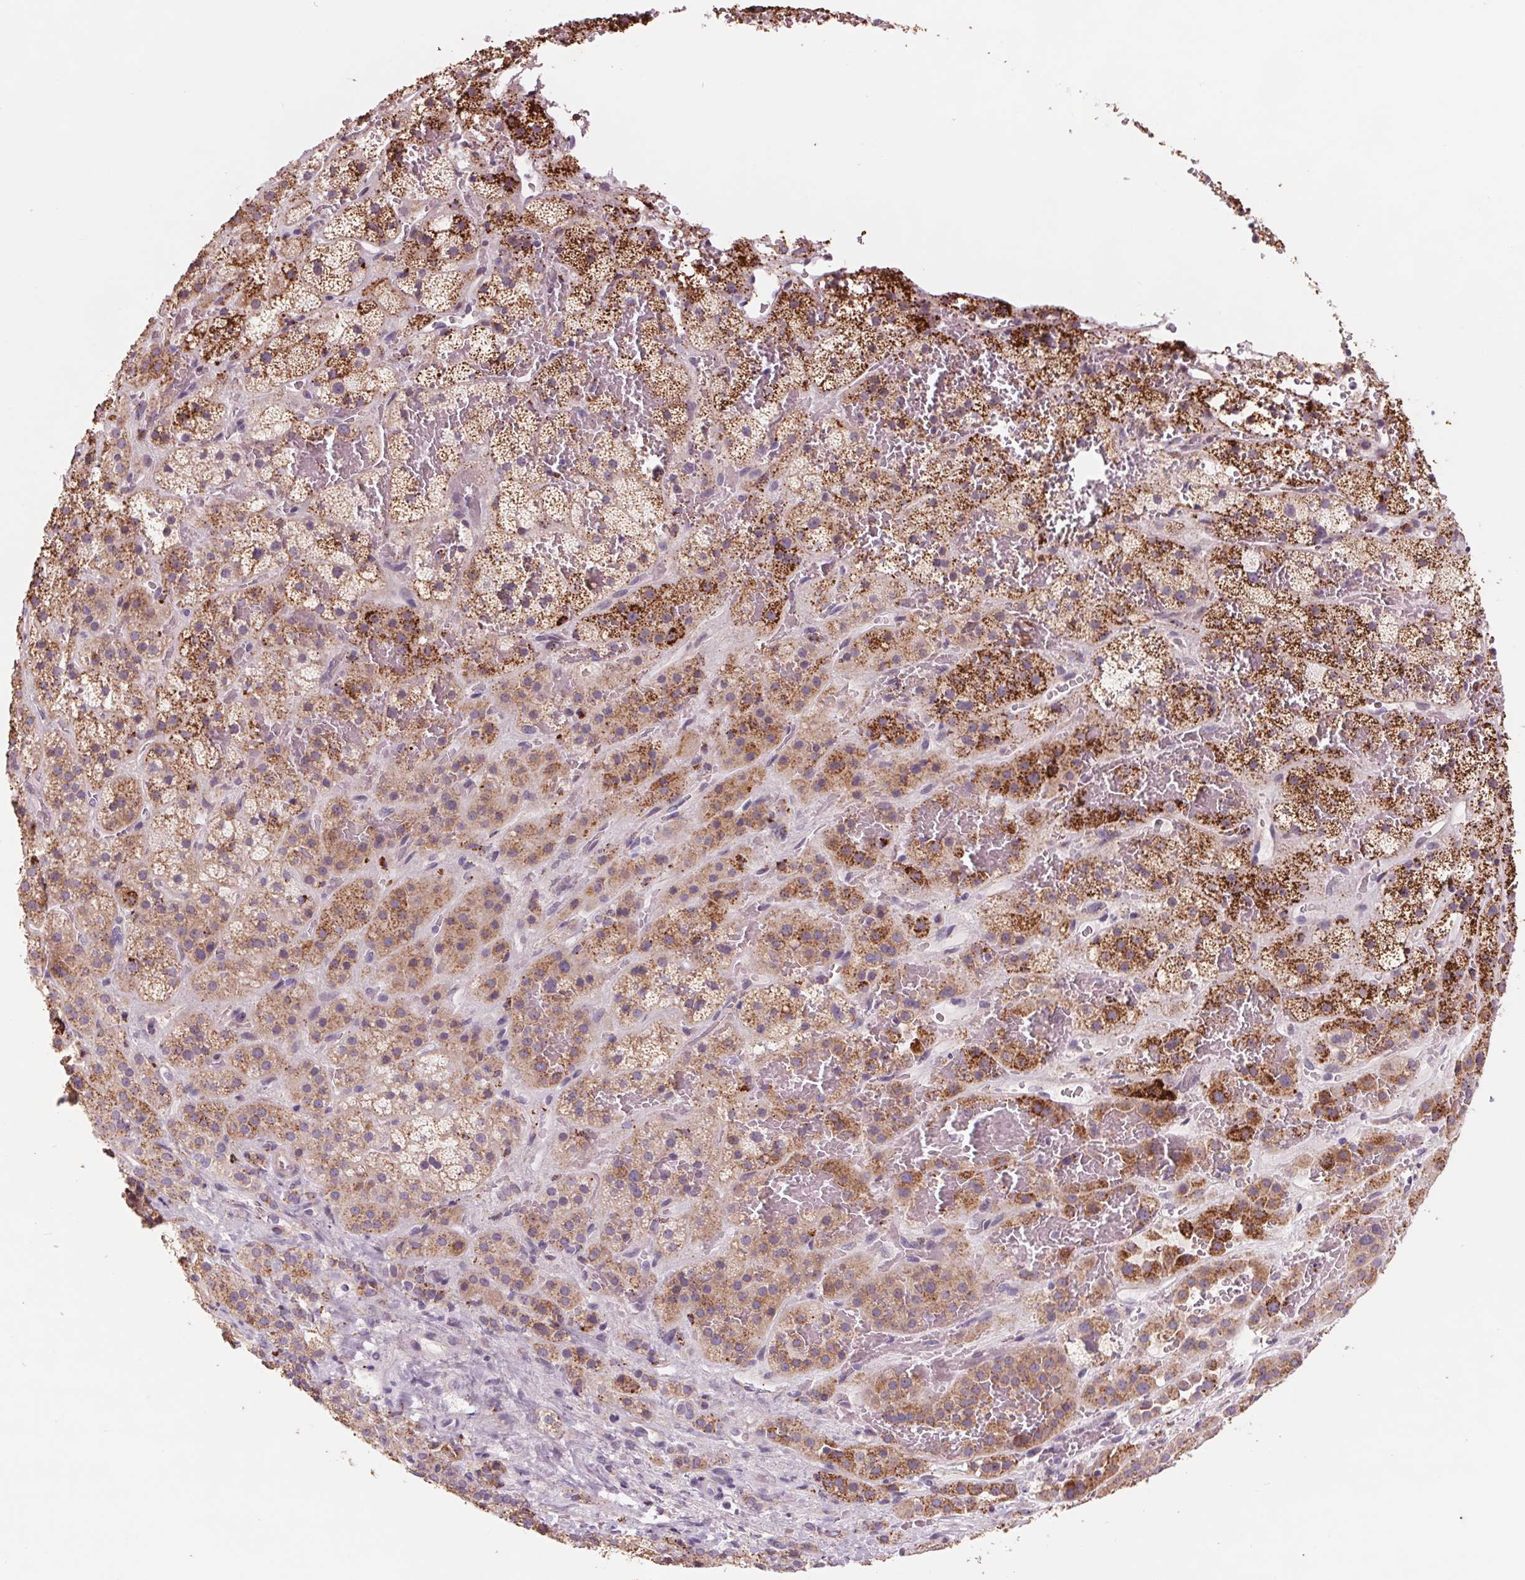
{"staining": {"intensity": "moderate", "quantity": "25%-75%", "location": "cytoplasmic/membranous"}, "tissue": "adrenal gland", "cell_type": "Glandular cells", "image_type": "normal", "snomed": [{"axis": "morphology", "description": "Normal tissue, NOS"}, {"axis": "topography", "description": "Adrenal gland"}], "caption": "Immunohistochemistry (IHC) (DAB) staining of normal adrenal gland demonstrates moderate cytoplasmic/membranous protein expression in about 25%-75% of glandular cells. Nuclei are stained in blue.", "gene": "SAMD5", "patient": {"sex": "male", "age": 57}}